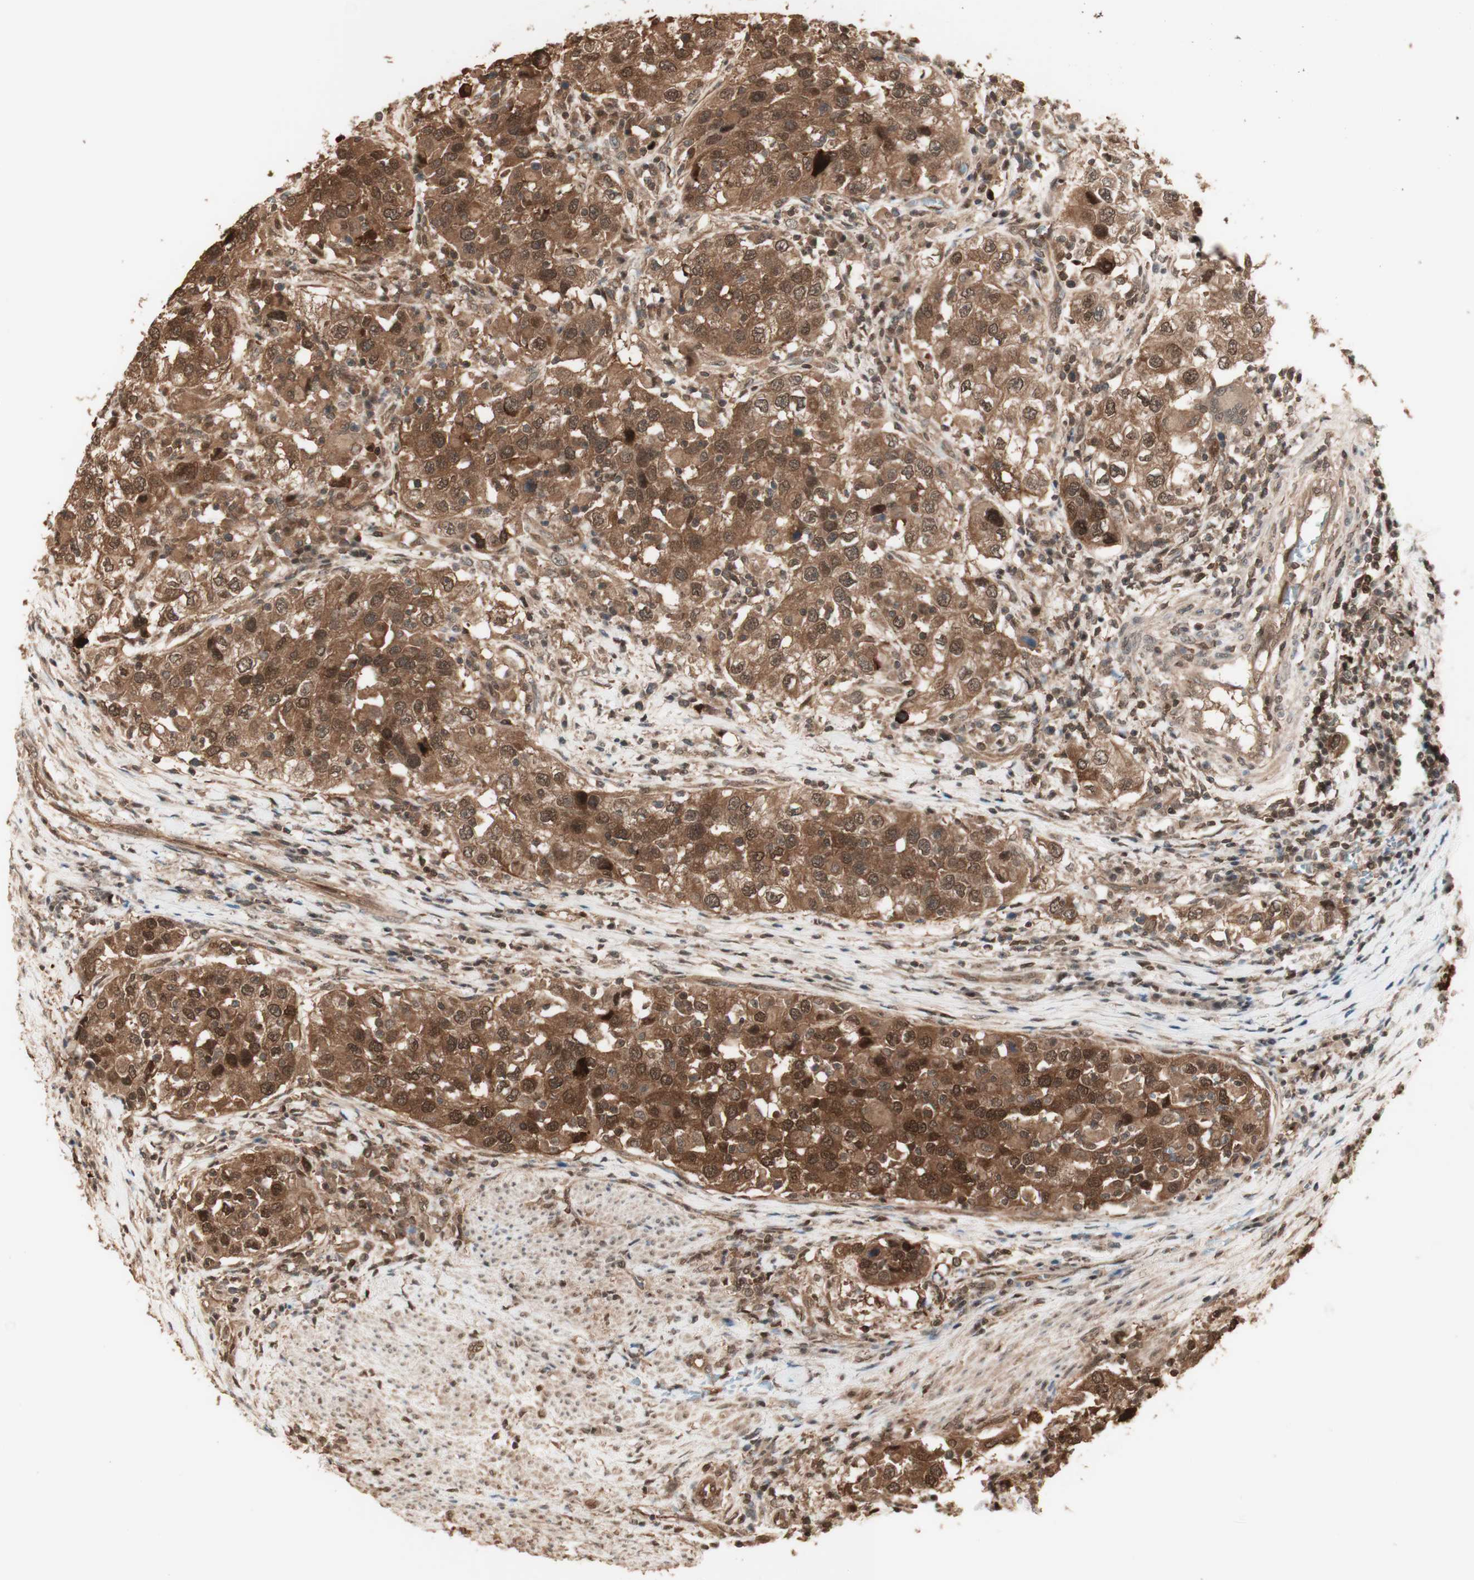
{"staining": {"intensity": "moderate", "quantity": ">75%", "location": "cytoplasmic/membranous,nuclear"}, "tissue": "urothelial cancer", "cell_type": "Tumor cells", "image_type": "cancer", "snomed": [{"axis": "morphology", "description": "Urothelial carcinoma, High grade"}, {"axis": "topography", "description": "Urinary bladder"}], "caption": "A high-resolution histopathology image shows IHC staining of urothelial cancer, which exhibits moderate cytoplasmic/membranous and nuclear staining in approximately >75% of tumor cells.", "gene": "YWHAB", "patient": {"sex": "female", "age": 80}}